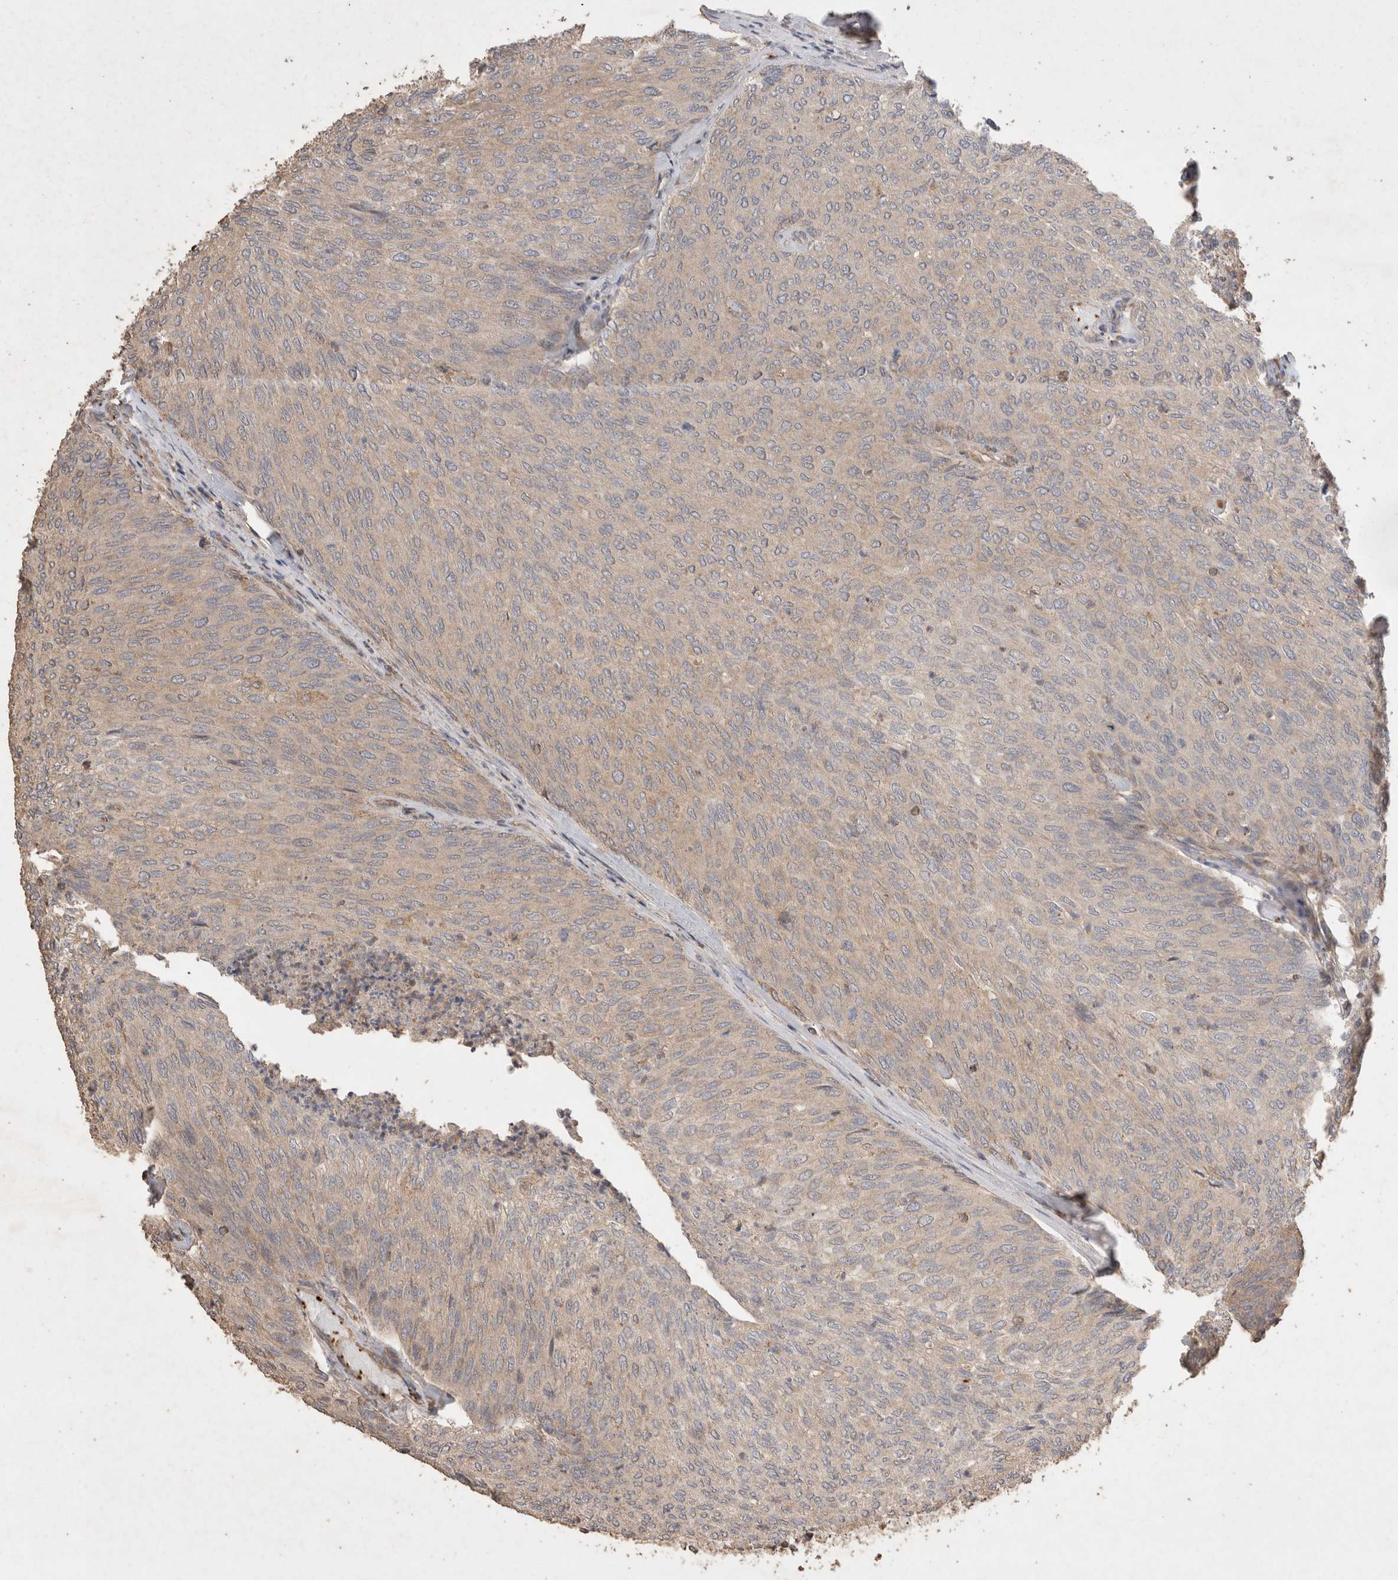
{"staining": {"intensity": "weak", "quantity": "25%-75%", "location": "cytoplasmic/membranous"}, "tissue": "urothelial cancer", "cell_type": "Tumor cells", "image_type": "cancer", "snomed": [{"axis": "morphology", "description": "Urothelial carcinoma, Low grade"}, {"axis": "topography", "description": "Urinary bladder"}], "caption": "The image exhibits immunohistochemical staining of urothelial cancer. There is weak cytoplasmic/membranous expression is identified in approximately 25%-75% of tumor cells.", "gene": "SNX31", "patient": {"sex": "female", "age": 79}}